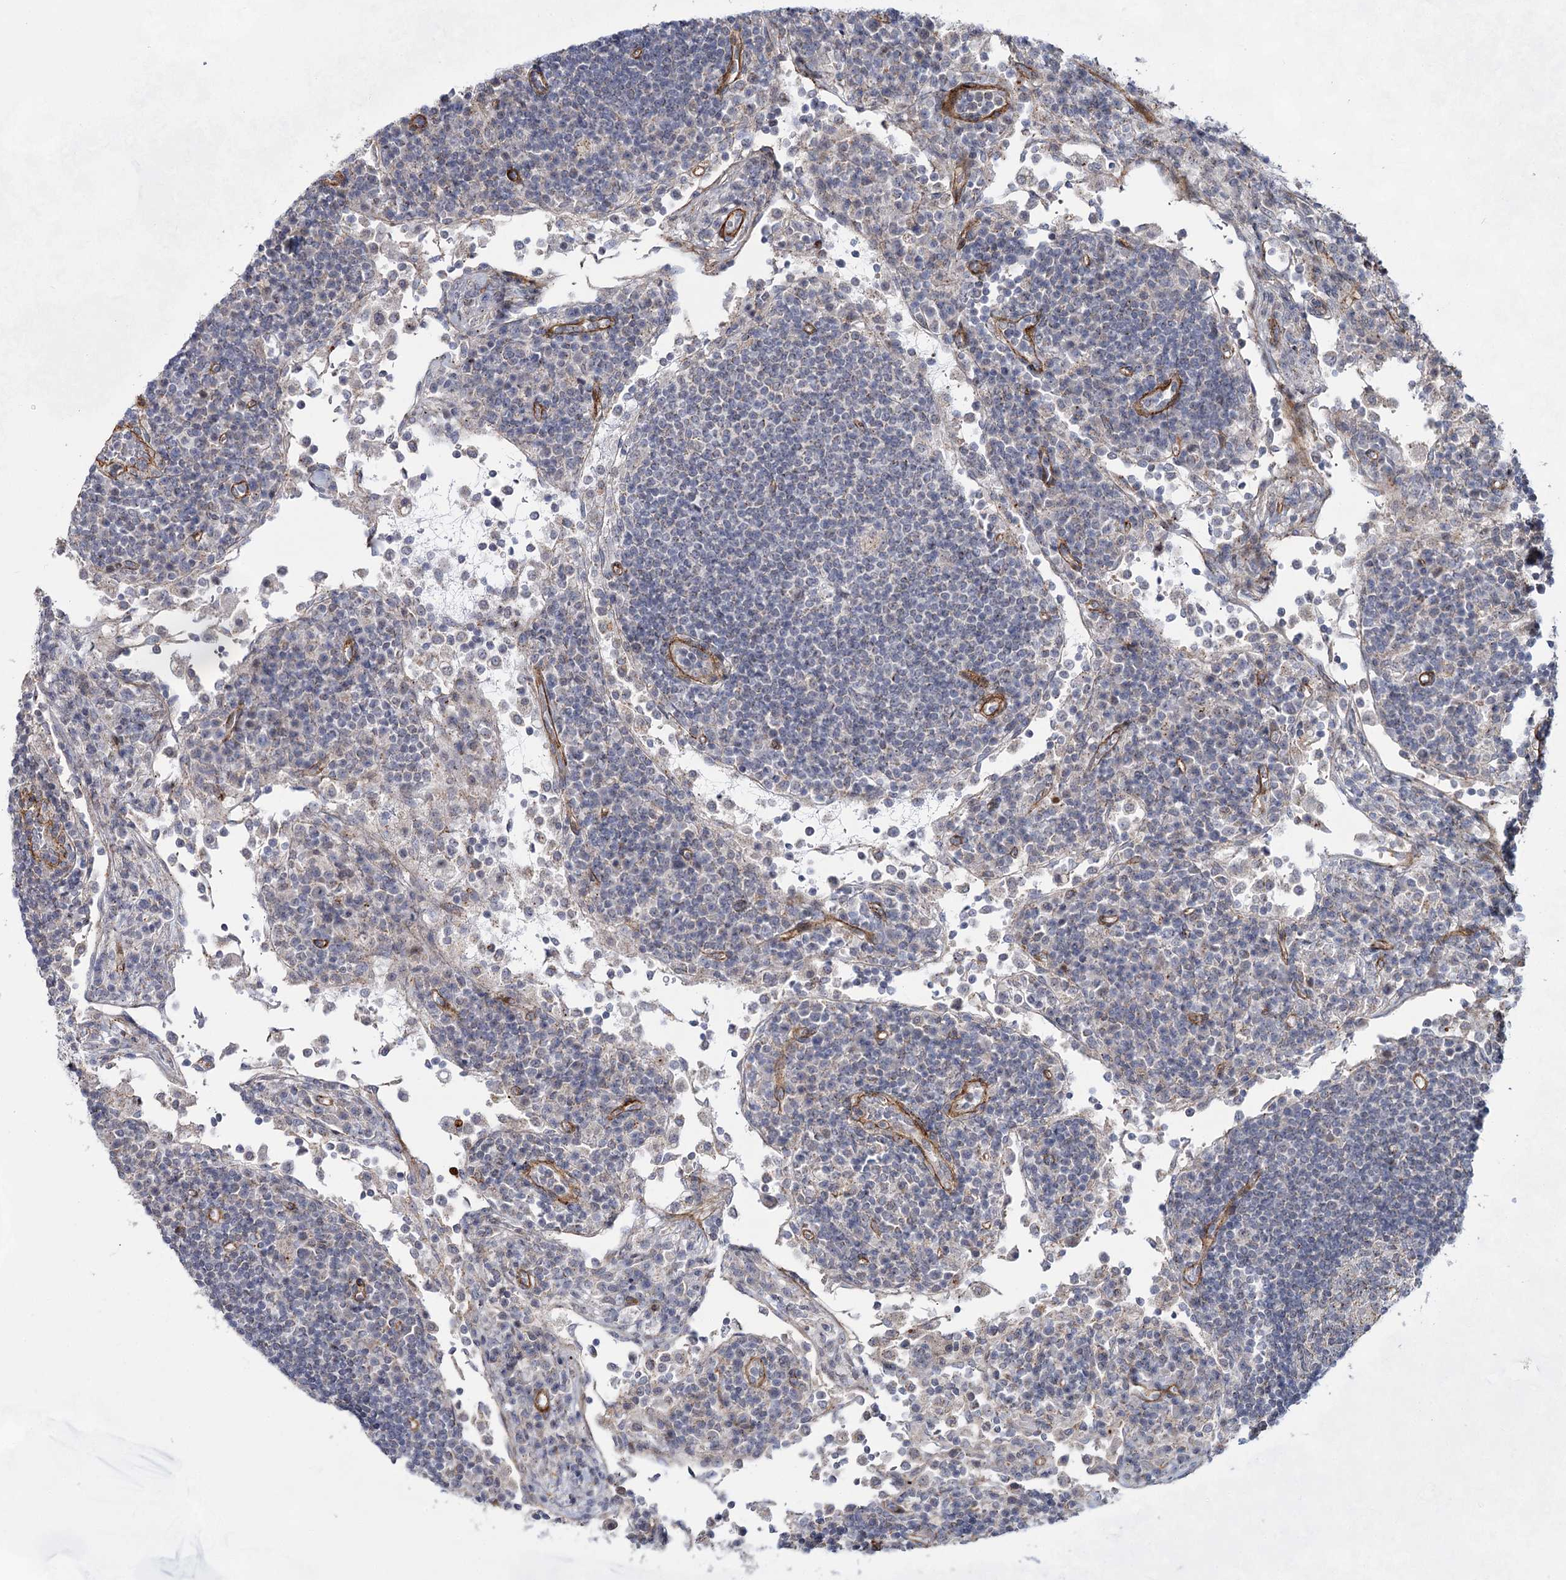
{"staining": {"intensity": "negative", "quantity": "none", "location": "none"}, "tissue": "lymph node", "cell_type": "Germinal center cells", "image_type": "normal", "snomed": [{"axis": "morphology", "description": "Normal tissue, NOS"}, {"axis": "topography", "description": "Lymph node"}], "caption": "Immunohistochemistry (IHC) of unremarkable human lymph node shows no expression in germinal center cells. (DAB (3,3'-diaminobenzidine) immunohistochemistry, high magnification).", "gene": "ATL2", "patient": {"sex": "female", "age": 53}}